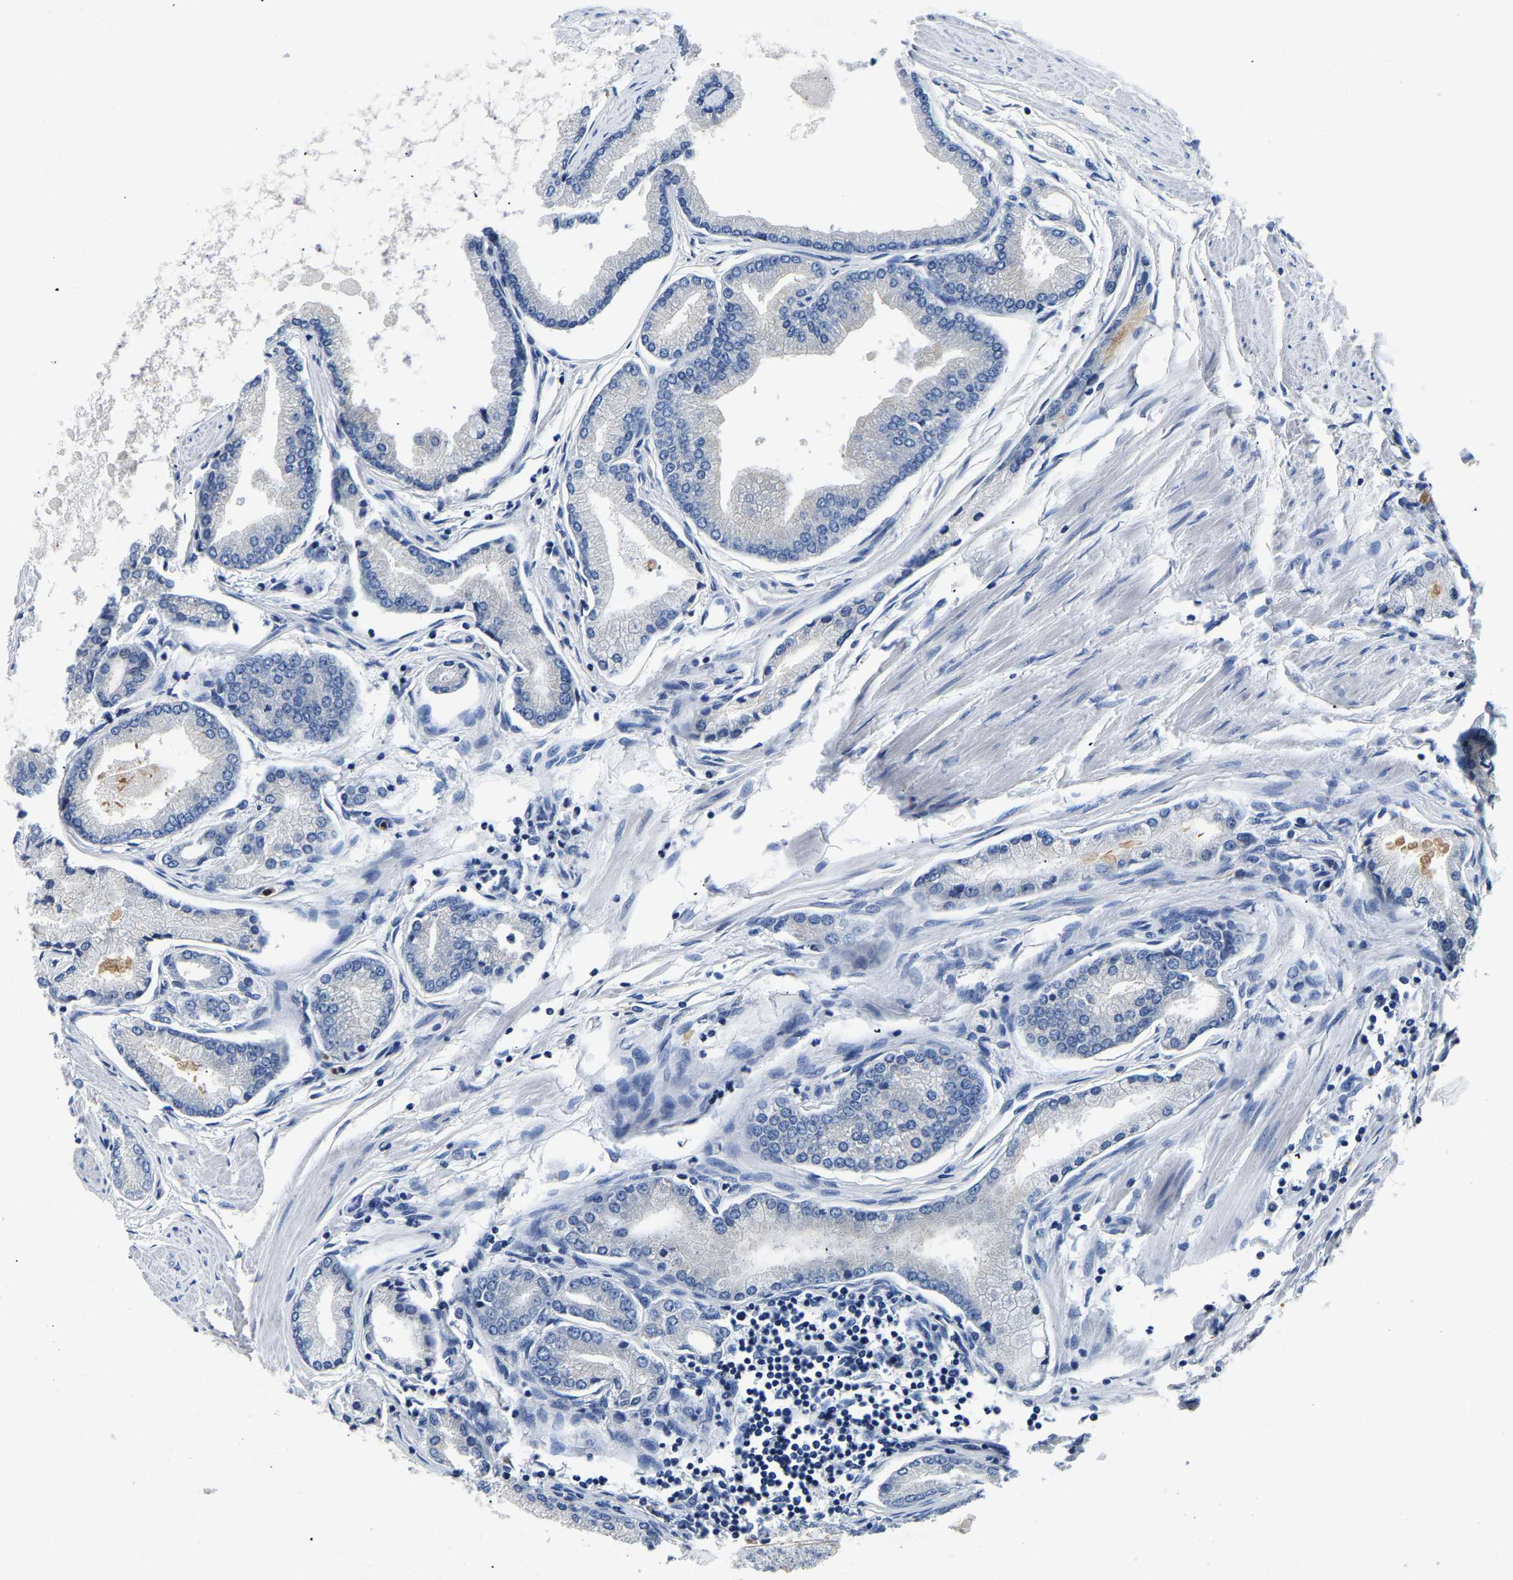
{"staining": {"intensity": "negative", "quantity": "none", "location": "none"}, "tissue": "prostate cancer", "cell_type": "Tumor cells", "image_type": "cancer", "snomed": [{"axis": "morphology", "description": "Adenocarcinoma, High grade"}, {"axis": "topography", "description": "Prostate"}], "caption": "The immunohistochemistry image has no significant expression in tumor cells of prostate cancer tissue.", "gene": "TOR1B", "patient": {"sex": "male", "age": 61}}